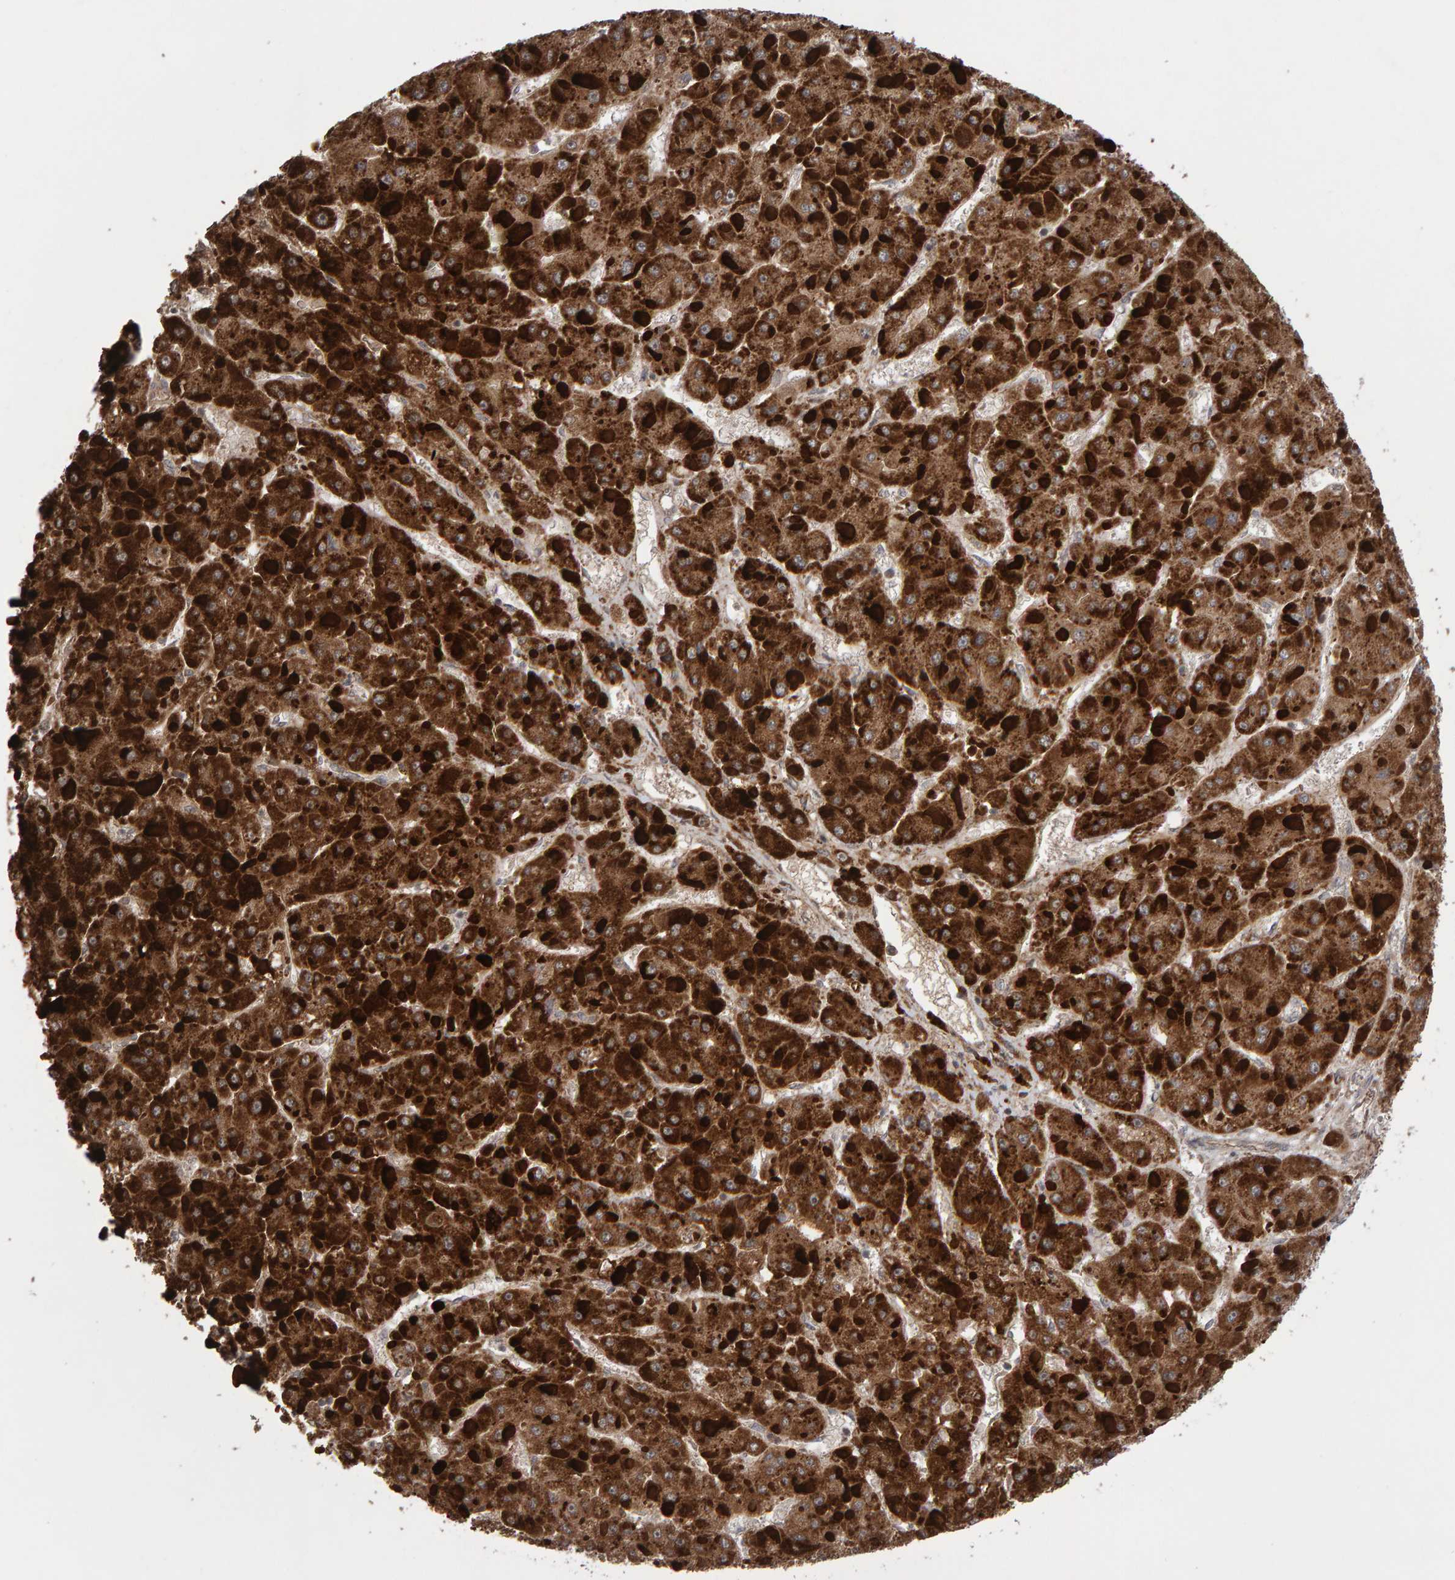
{"staining": {"intensity": "strong", "quantity": ">75%", "location": "cytoplasmic/membranous"}, "tissue": "liver cancer", "cell_type": "Tumor cells", "image_type": "cancer", "snomed": [{"axis": "morphology", "description": "Carcinoma, Hepatocellular, NOS"}, {"axis": "topography", "description": "Liver"}], "caption": "A high-resolution photomicrograph shows immunohistochemistry (IHC) staining of hepatocellular carcinoma (liver), which reveals strong cytoplasmic/membranous expression in approximately >75% of tumor cells. Nuclei are stained in blue.", "gene": "PECR", "patient": {"sex": "female", "age": 73}}